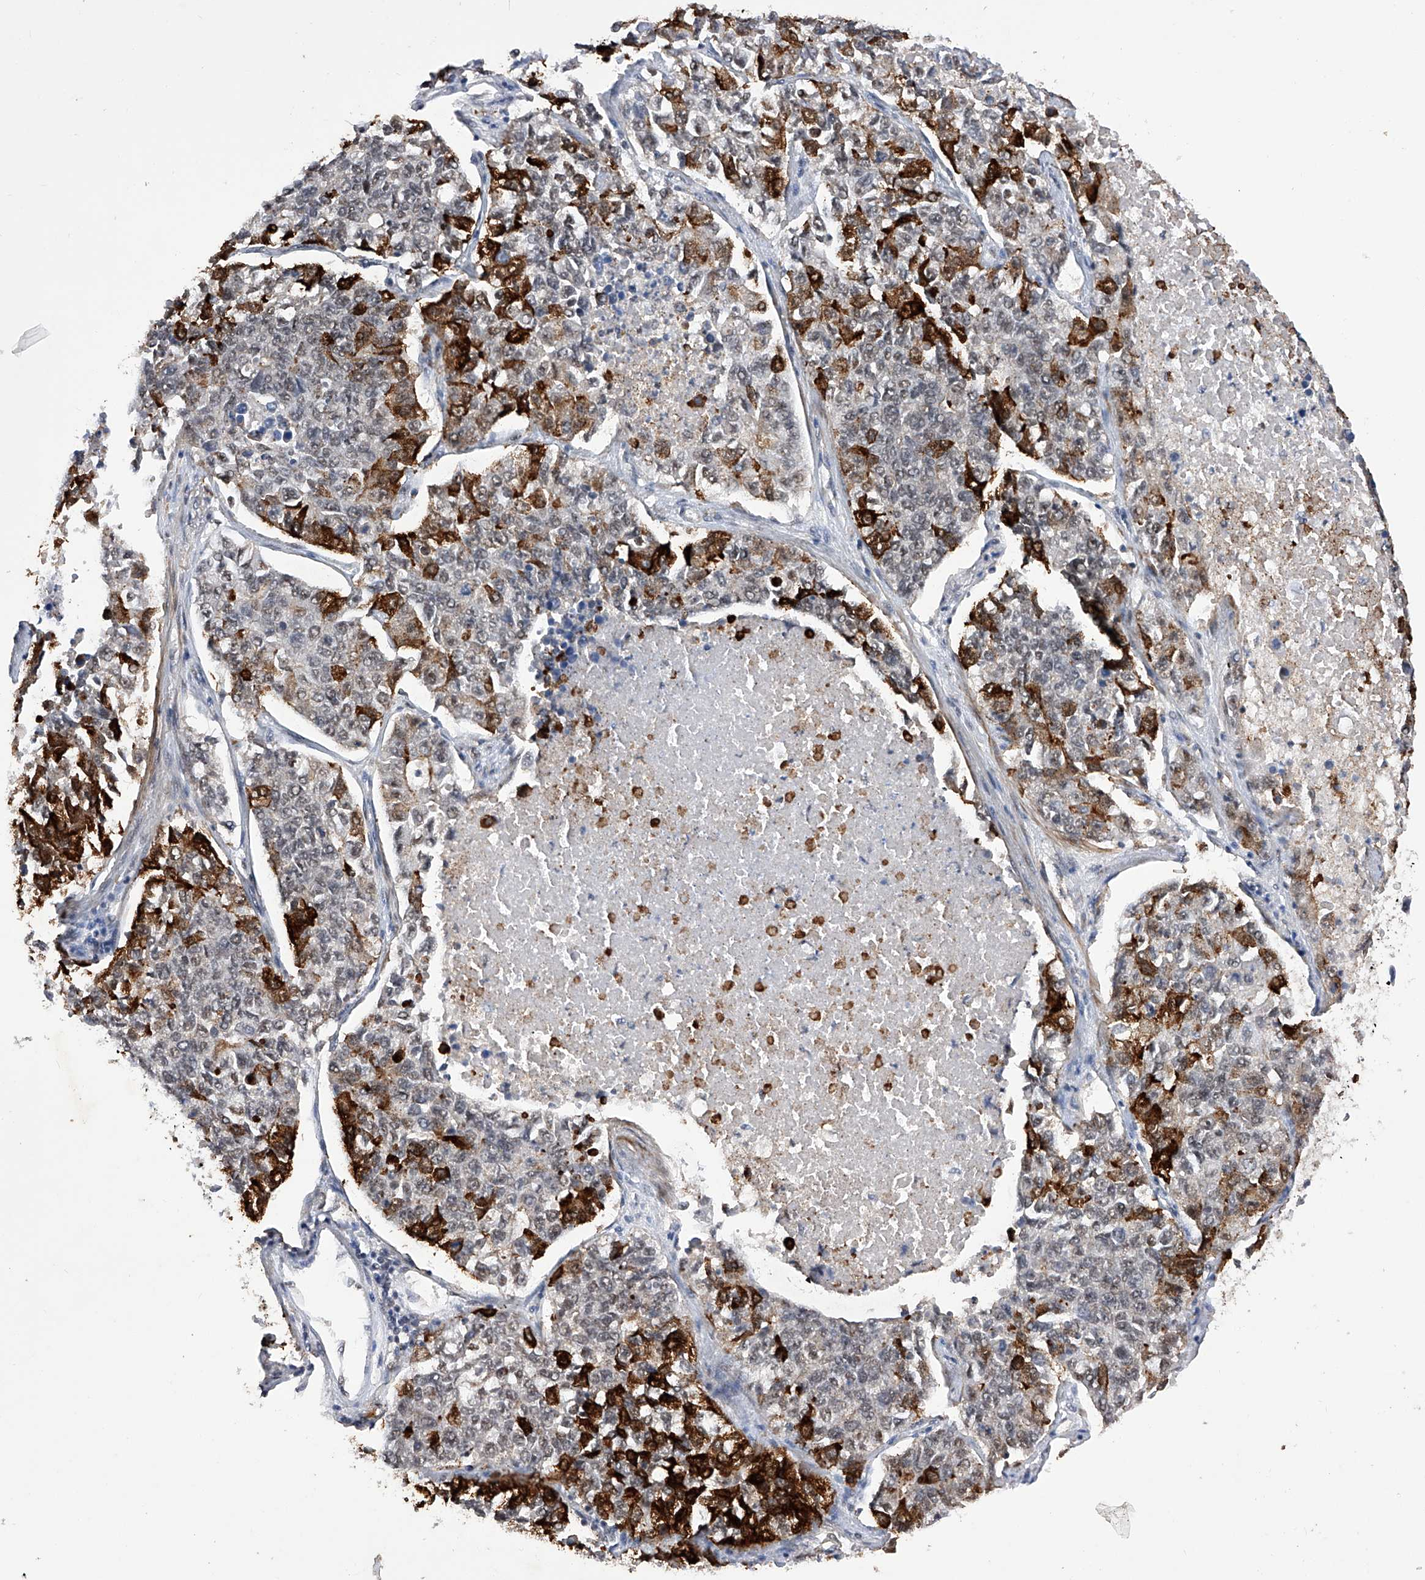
{"staining": {"intensity": "strong", "quantity": "25%-75%", "location": "cytoplasmic/membranous,nuclear"}, "tissue": "lung cancer", "cell_type": "Tumor cells", "image_type": "cancer", "snomed": [{"axis": "morphology", "description": "Adenocarcinoma, NOS"}, {"axis": "topography", "description": "Lung"}], "caption": "Adenocarcinoma (lung) stained with a brown dye reveals strong cytoplasmic/membranous and nuclear positive positivity in approximately 25%-75% of tumor cells.", "gene": "NFATC4", "patient": {"sex": "male", "age": 49}}